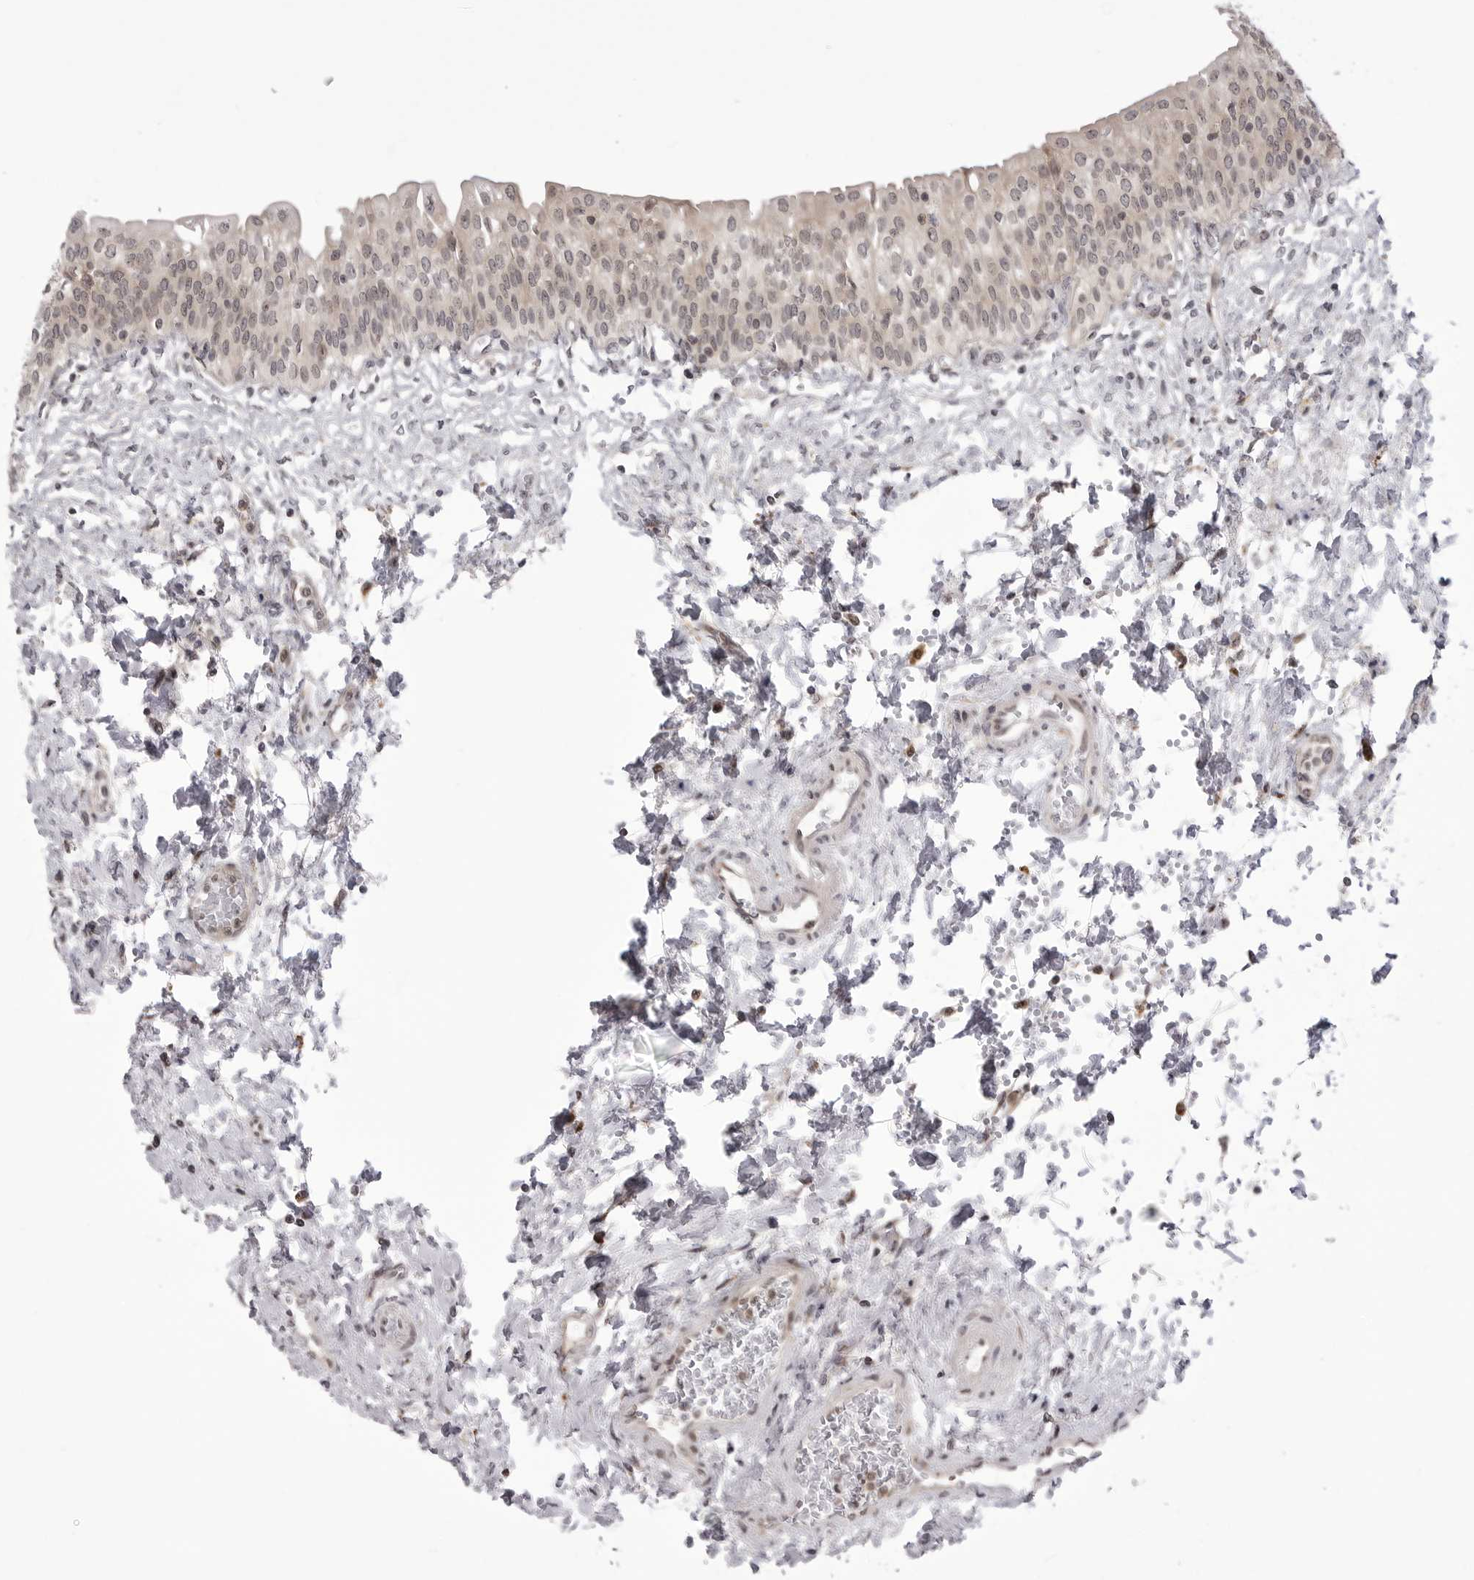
{"staining": {"intensity": "moderate", "quantity": ">75%", "location": "cytoplasmic/membranous,nuclear"}, "tissue": "urinary bladder", "cell_type": "Urothelial cells", "image_type": "normal", "snomed": [{"axis": "morphology", "description": "Normal tissue, NOS"}, {"axis": "topography", "description": "Urinary bladder"}], "caption": "Immunohistochemical staining of normal human urinary bladder exhibits moderate cytoplasmic/membranous,nuclear protein positivity in approximately >75% of urothelial cells. Using DAB (brown) and hematoxylin (blue) stains, captured at high magnification using brightfield microscopy.", "gene": "PTK2B", "patient": {"sex": "male", "age": 55}}